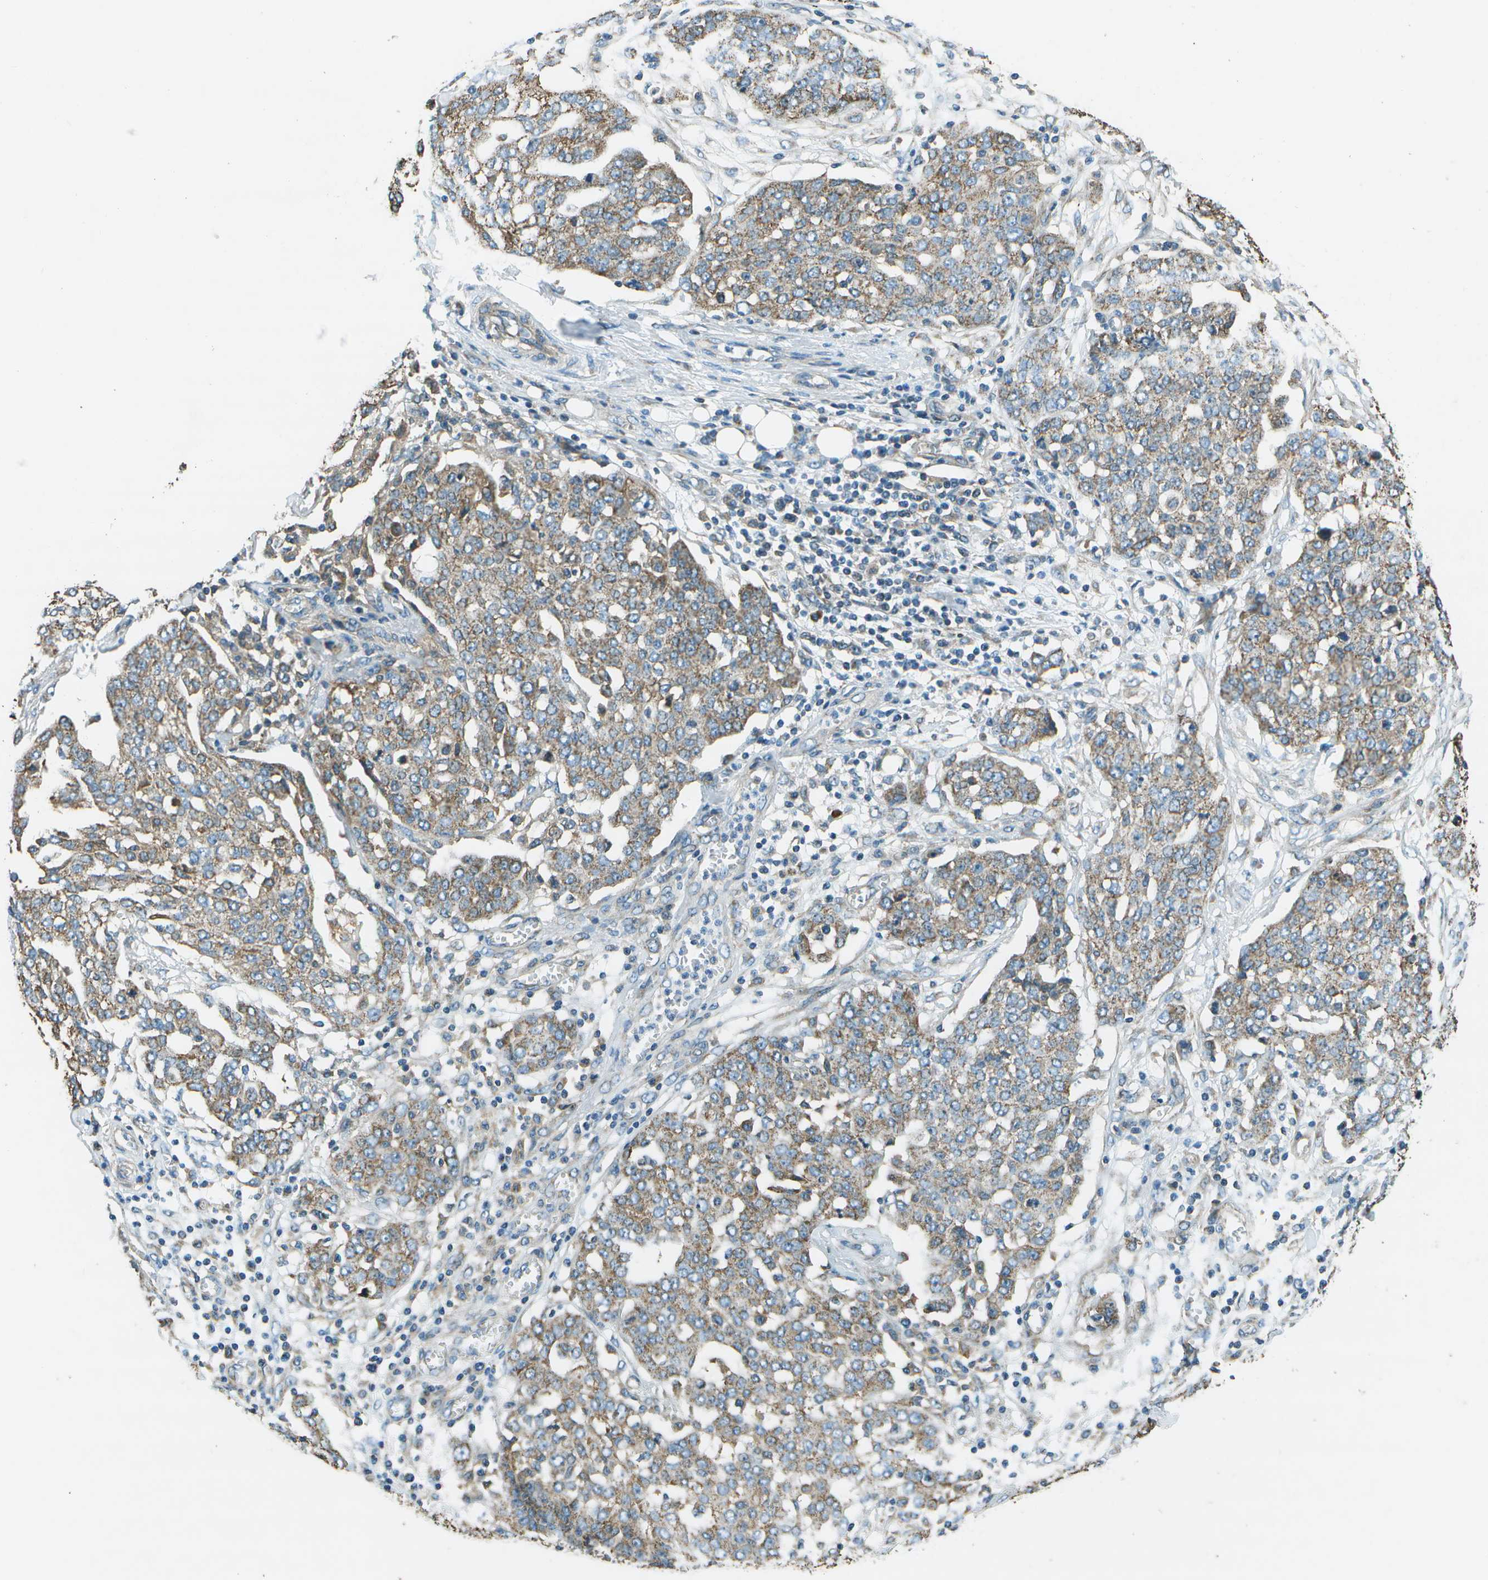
{"staining": {"intensity": "weak", "quantity": ">75%", "location": "cytoplasmic/membranous"}, "tissue": "ovarian cancer", "cell_type": "Tumor cells", "image_type": "cancer", "snomed": [{"axis": "morphology", "description": "Cystadenocarcinoma, serous, NOS"}, {"axis": "topography", "description": "Soft tissue"}, {"axis": "topography", "description": "Ovary"}], "caption": "Weak cytoplasmic/membranous staining for a protein is appreciated in about >75% of tumor cells of ovarian serous cystadenocarcinoma using IHC.", "gene": "TMEM51", "patient": {"sex": "female", "age": 57}}